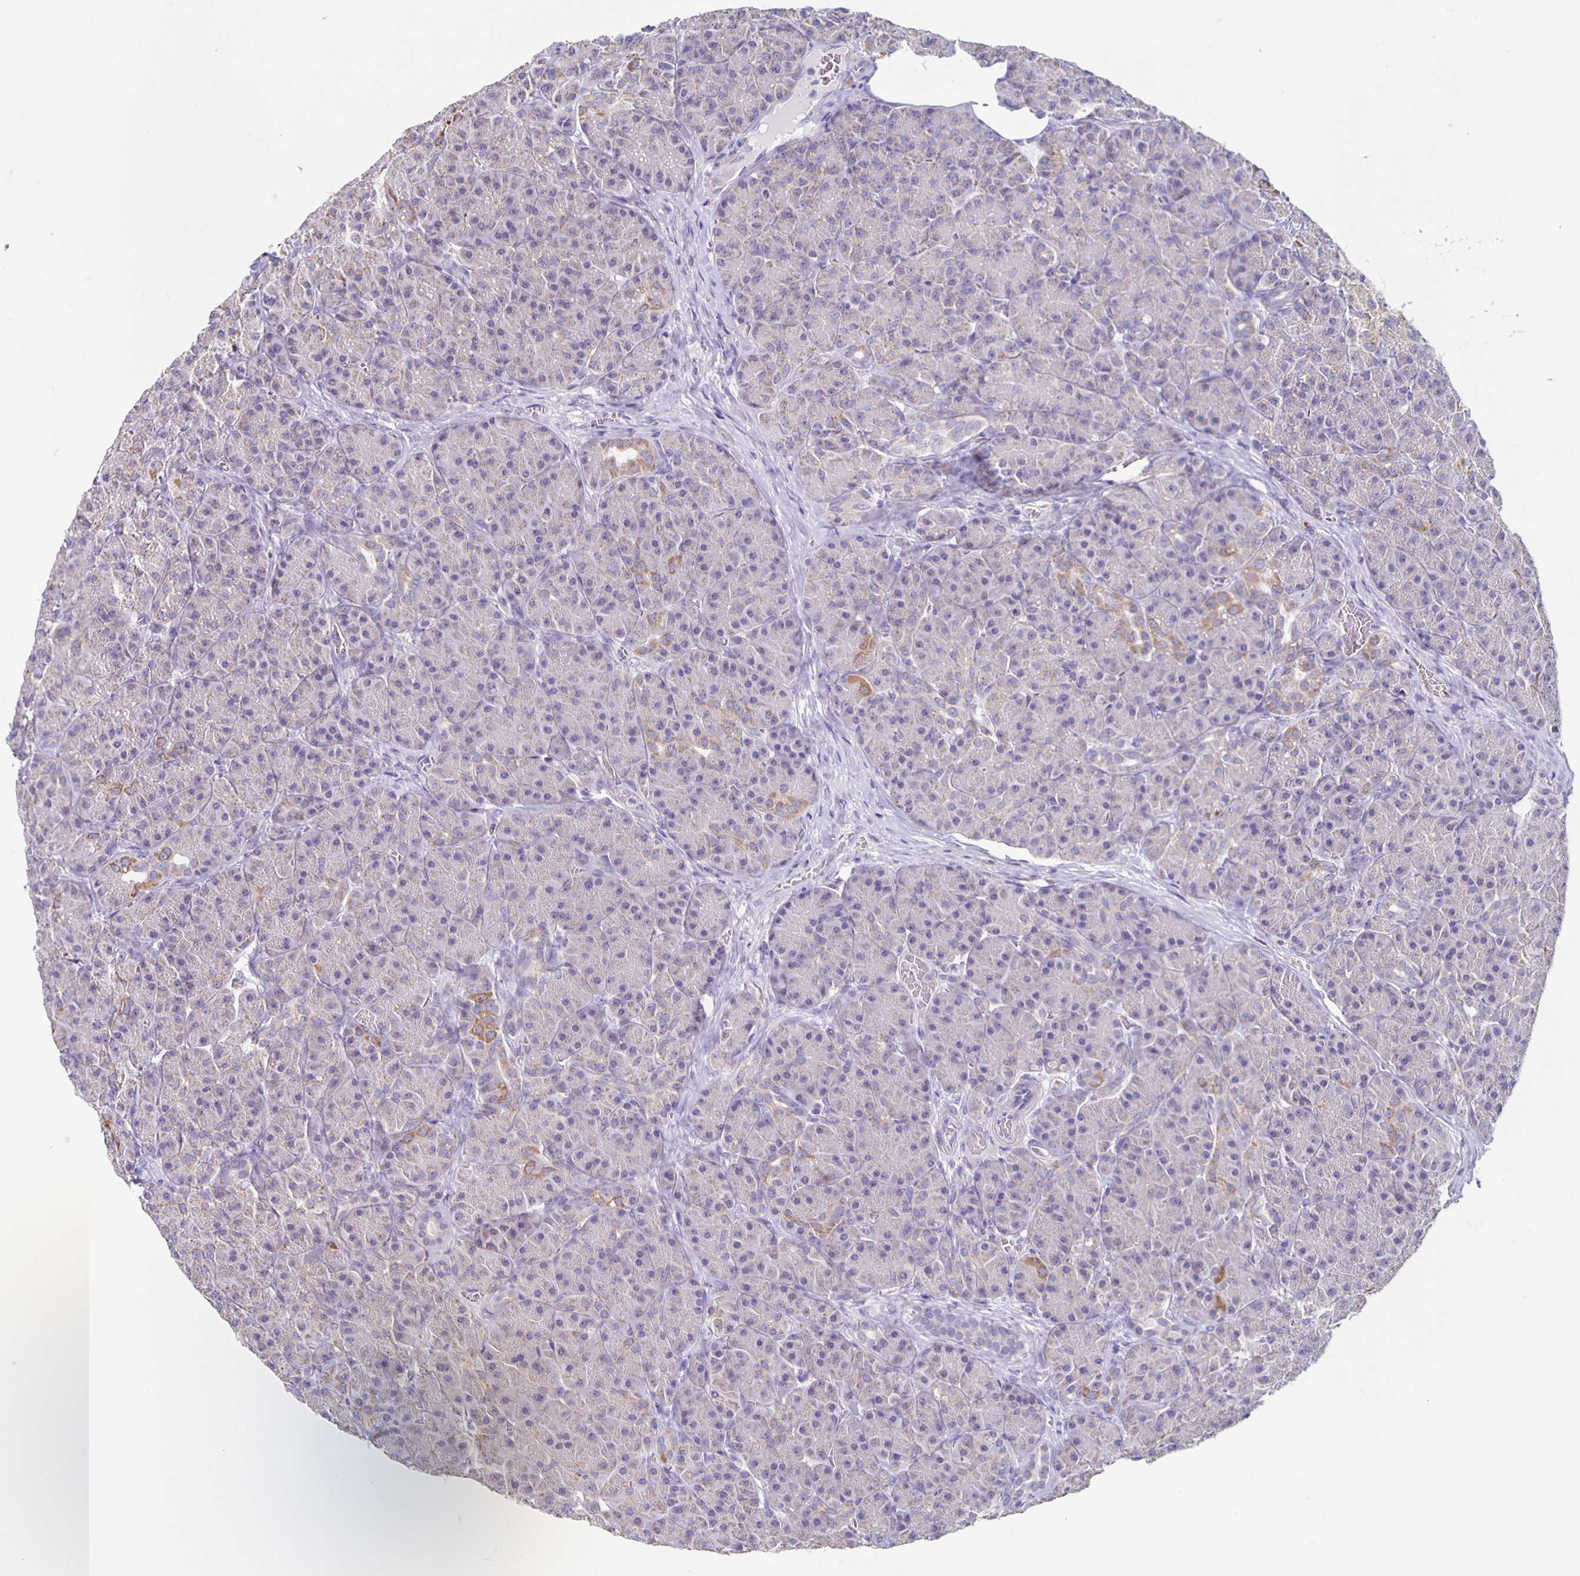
{"staining": {"intensity": "weak", "quantity": "25%-75%", "location": "cytoplasmic/membranous"}, "tissue": "pancreas", "cell_type": "Exocrine glandular cells", "image_type": "normal", "snomed": [{"axis": "morphology", "description": "Normal tissue, NOS"}, {"axis": "topography", "description": "Pancreas"}], "caption": "This is an image of IHC staining of normal pancreas, which shows weak staining in the cytoplasmic/membranous of exocrine glandular cells.", "gene": "TPPP", "patient": {"sex": "male", "age": 57}}